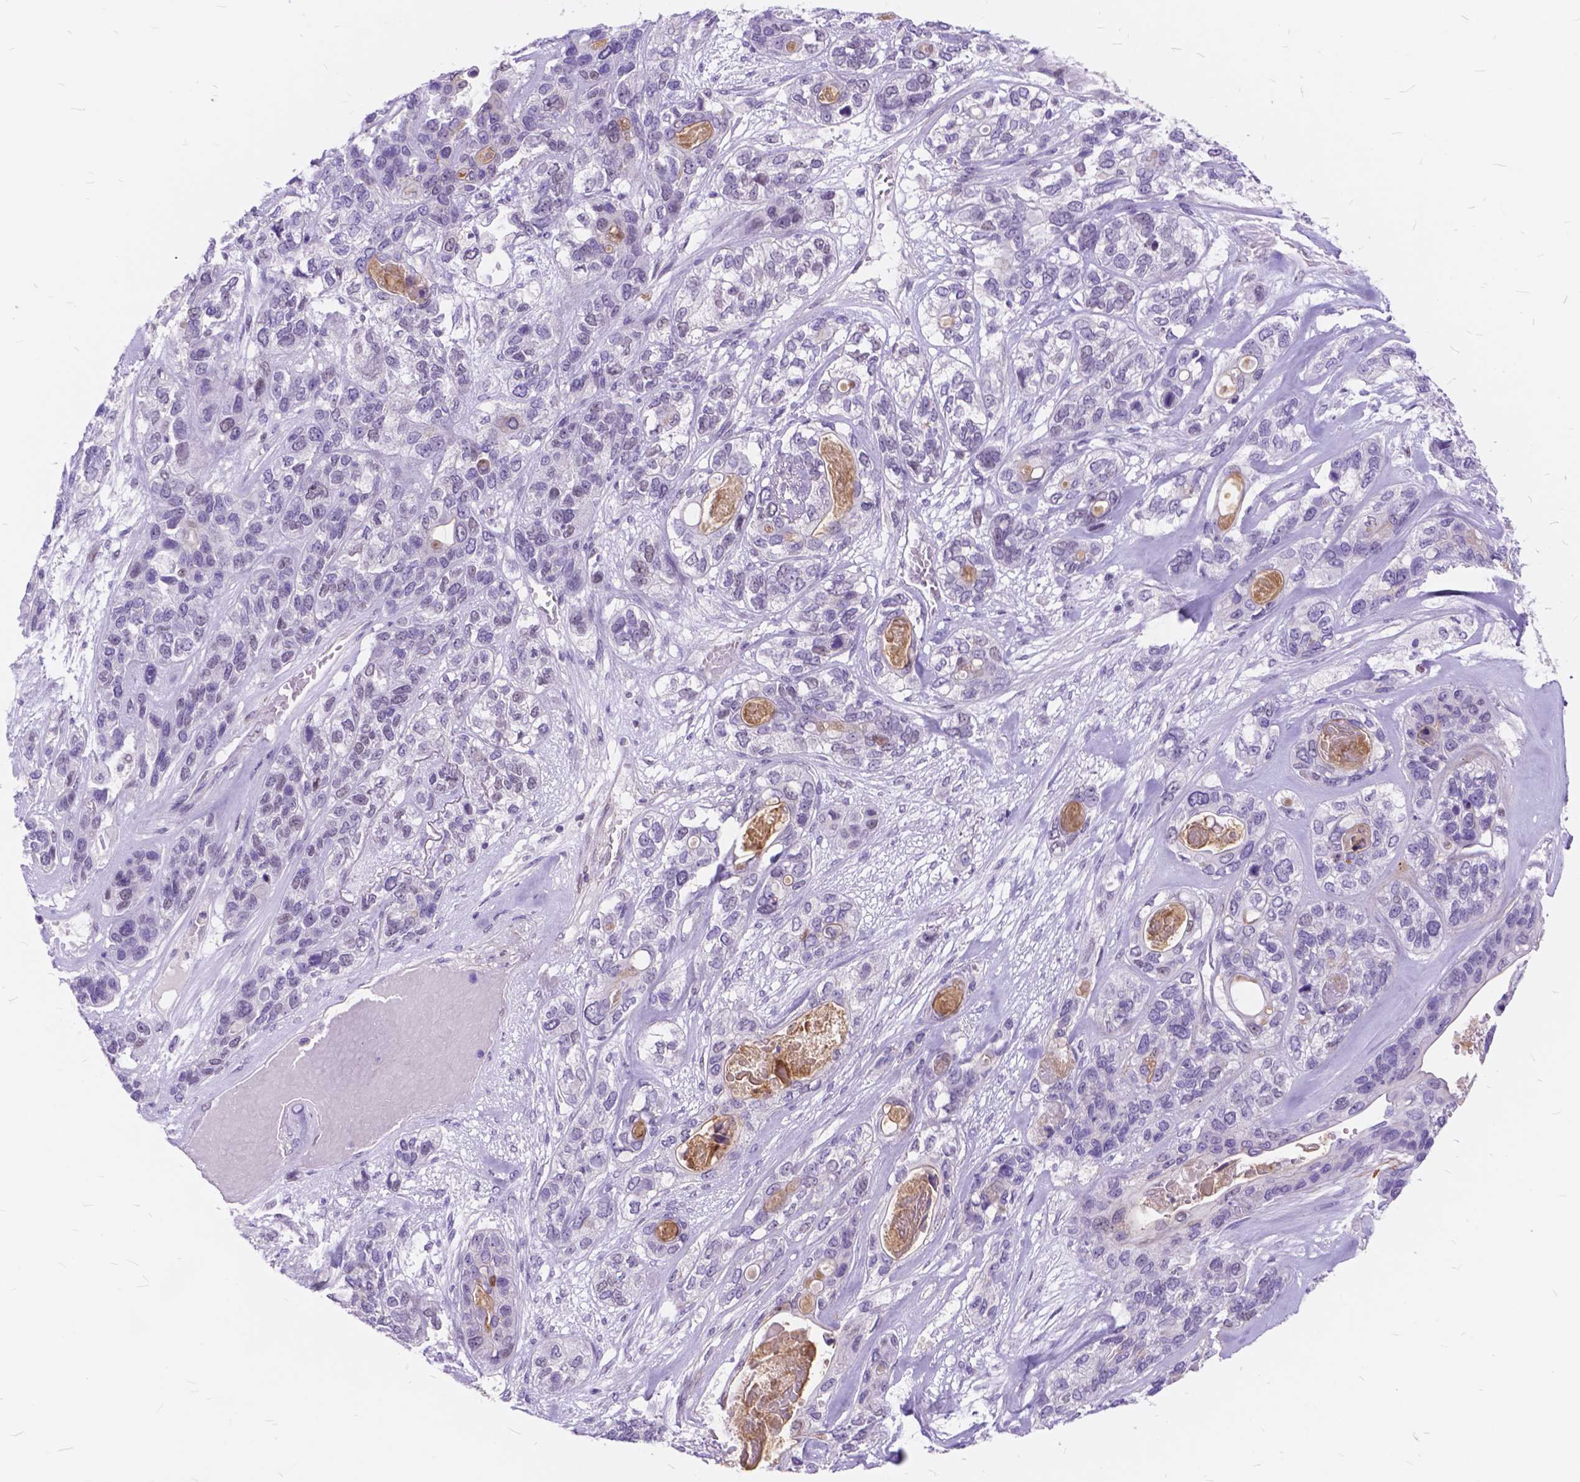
{"staining": {"intensity": "negative", "quantity": "none", "location": "none"}, "tissue": "lung cancer", "cell_type": "Tumor cells", "image_type": "cancer", "snomed": [{"axis": "morphology", "description": "Squamous cell carcinoma, NOS"}, {"axis": "topography", "description": "Lung"}], "caption": "IHC image of squamous cell carcinoma (lung) stained for a protein (brown), which shows no staining in tumor cells.", "gene": "MAN2C1", "patient": {"sex": "female", "age": 70}}